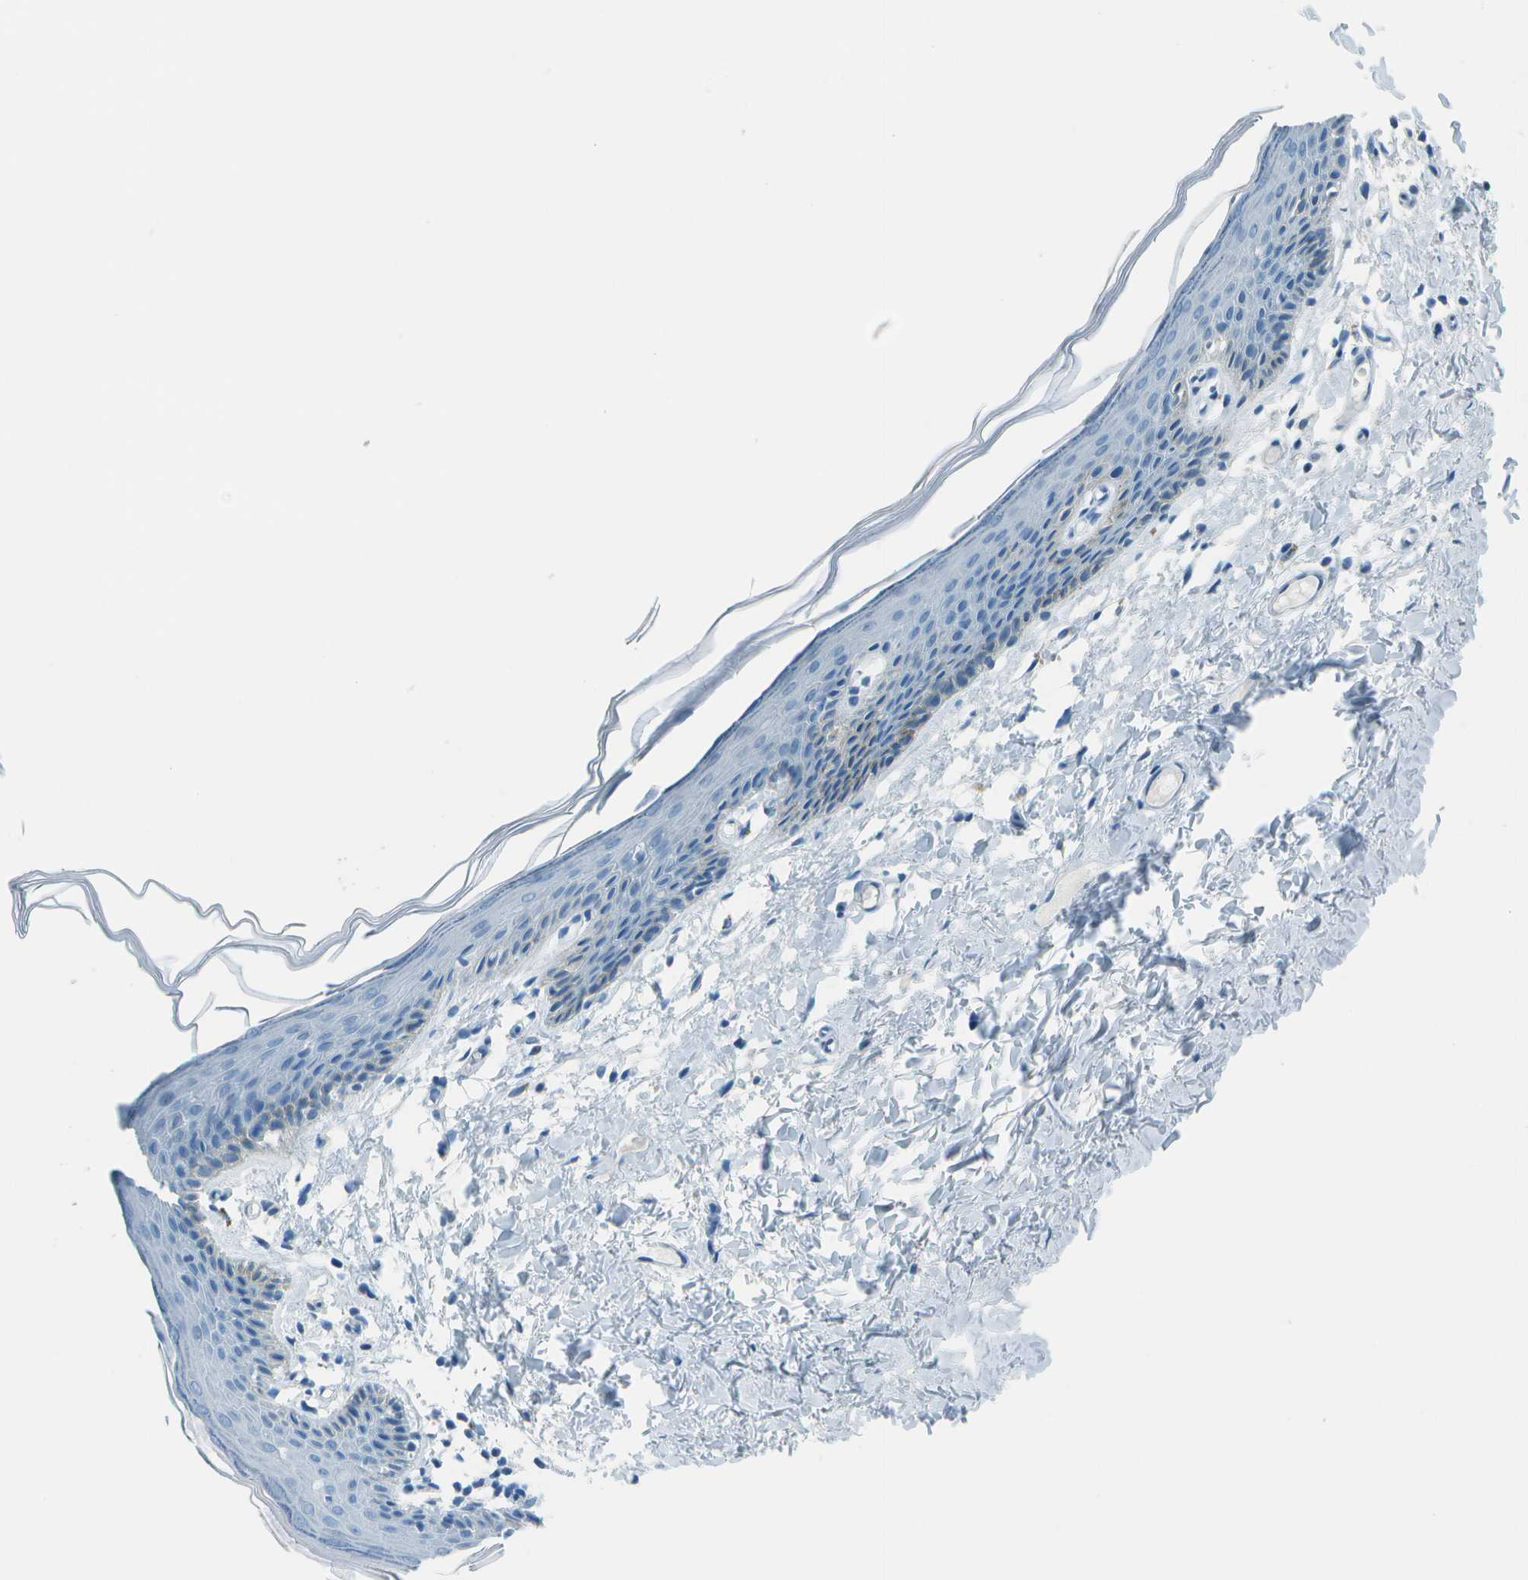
{"staining": {"intensity": "negative", "quantity": "none", "location": "none"}, "tissue": "skin", "cell_type": "Epidermal cells", "image_type": "normal", "snomed": [{"axis": "morphology", "description": "Normal tissue, NOS"}, {"axis": "topography", "description": "Vulva"}], "caption": "Immunohistochemistry photomicrograph of unremarkable skin: skin stained with DAB exhibits no significant protein positivity in epidermal cells. Nuclei are stained in blue.", "gene": "FGF1", "patient": {"sex": "female", "age": 54}}